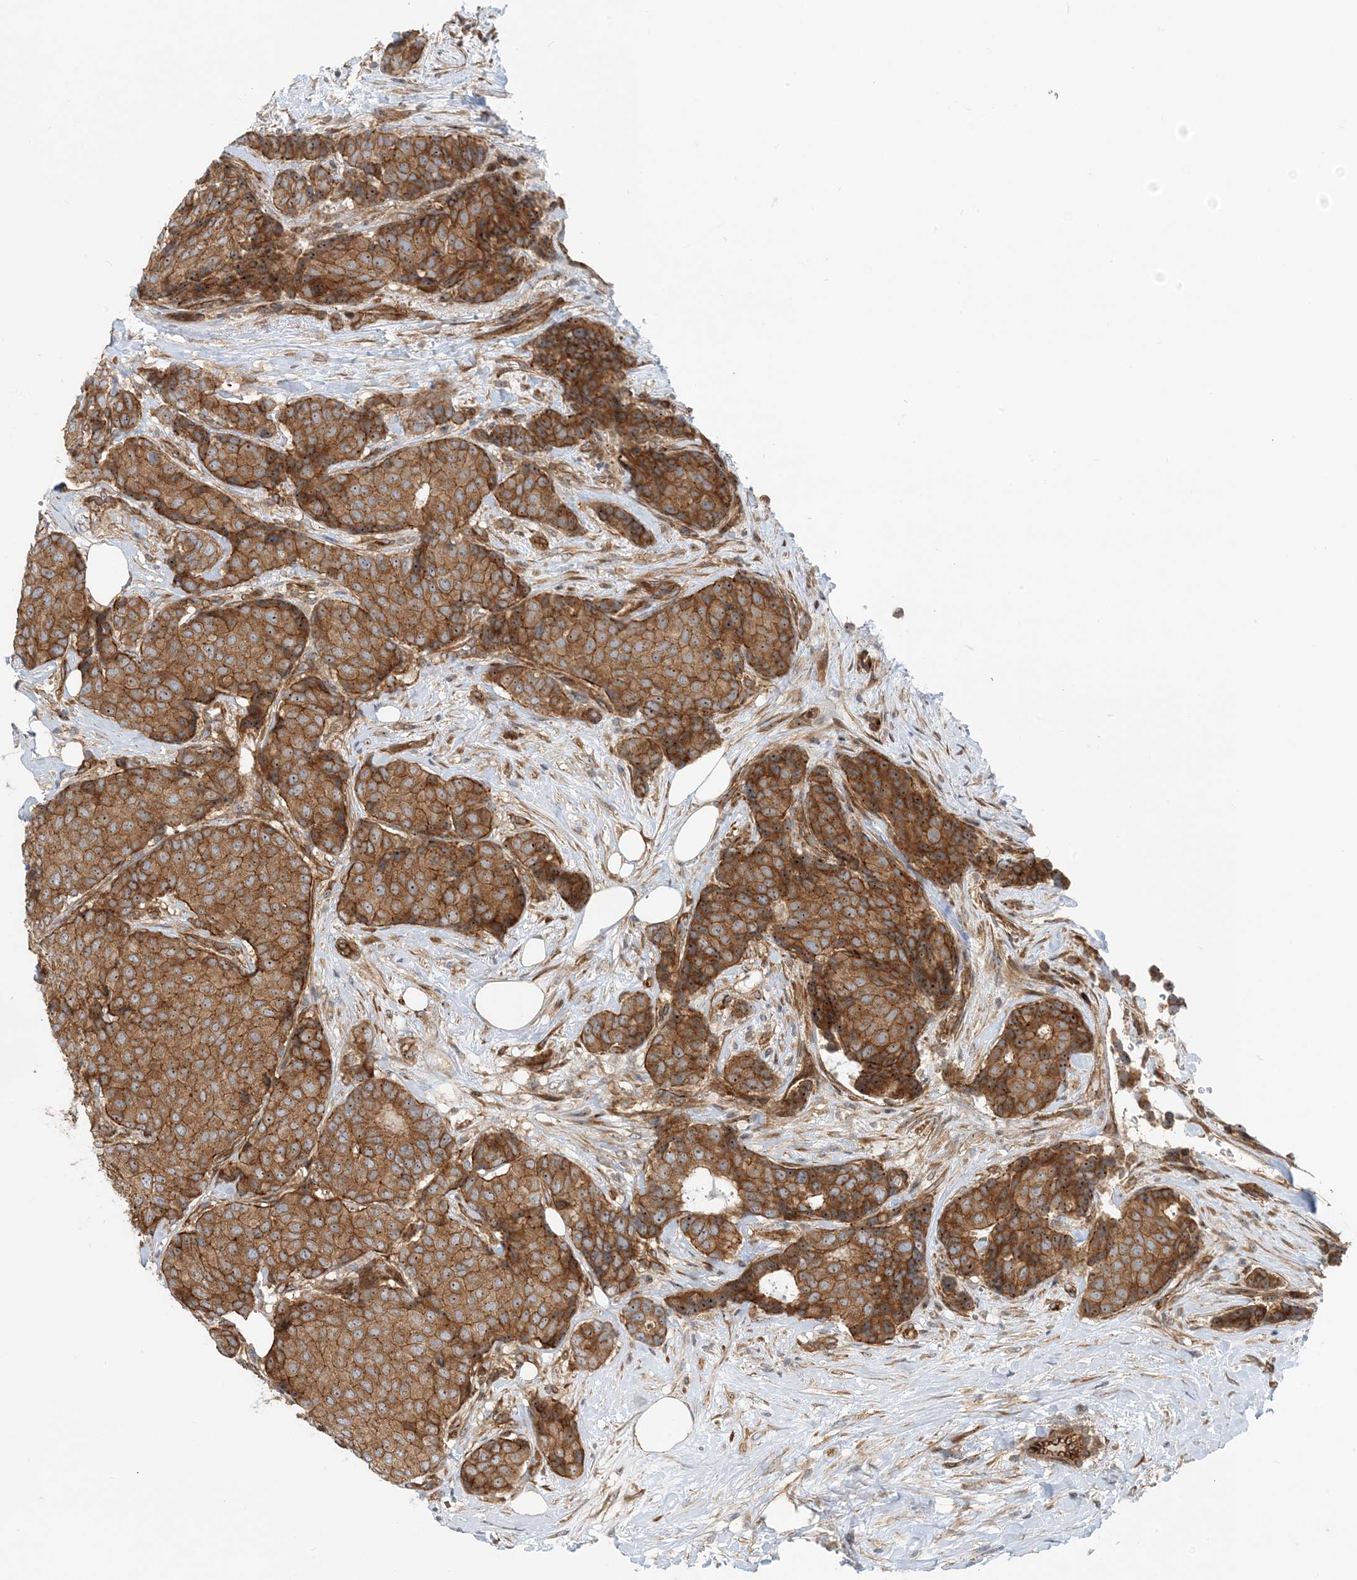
{"staining": {"intensity": "moderate", "quantity": ">75%", "location": "cytoplasmic/membranous"}, "tissue": "breast cancer", "cell_type": "Tumor cells", "image_type": "cancer", "snomed": [{"axis": "morphology", "description": "Duct carcinoma"}, {"axis": "topography", "description": "Breast"}], "caption": "A brown stain highlights moderate cytoplasmic/membranous positivity of a protein in human breast cancer (invasive ductal carcinoma) tumor cells. The protein of interest is stained brown, and the nuclei are stained in blue (DAB (3,3'-diaminobenzidine) IHC with brightfield microscopy, high magnification).", "gene": "MYL5", "patient": {"sex": "female", "age": 75}}